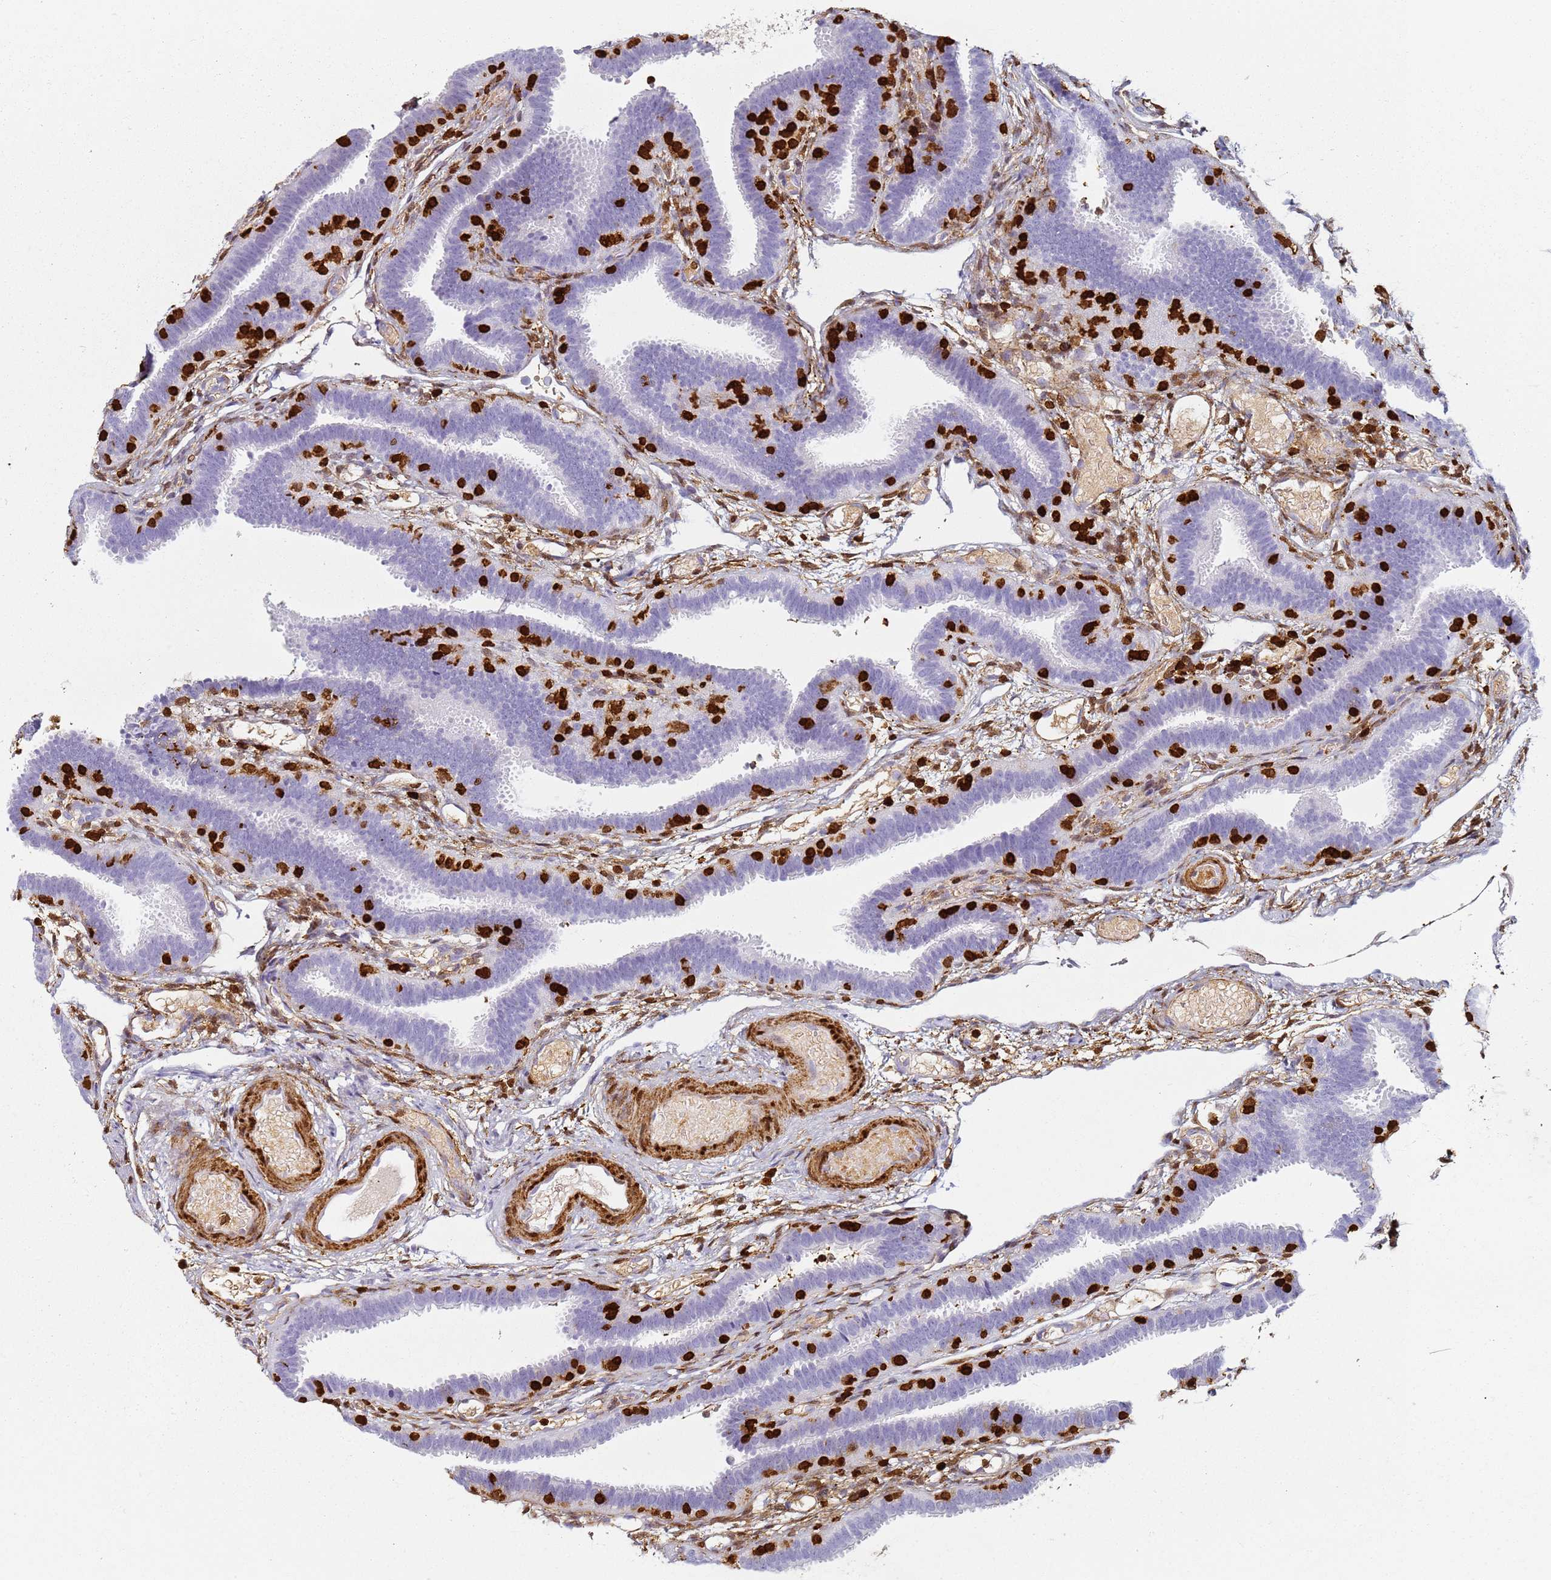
{"staining": {"intensity": "negative", "quantity": "none", "location": "none"}, "tissue": "fallopian tube", "cell_type": "Glandular cells", "image_type": "normal", "snomed": [{"axis": "morphology", "description": "Normal tissue, NOS"}, {"axis": "topography", "description": "Fallopian tube"}], "caption": "This histopathology image is of normal fallopian tube stained with immunohistochemistry (IHC) to label a protein in brown with the nuclei are counter-stained blue. There is no positivity in glandular cells. (DAB (3,3'-diaminobenzidine) immunohistochemistry (IHC), high magnification).", "gene": "S100A4", "patient": {"sex": "female", "age": 37}}